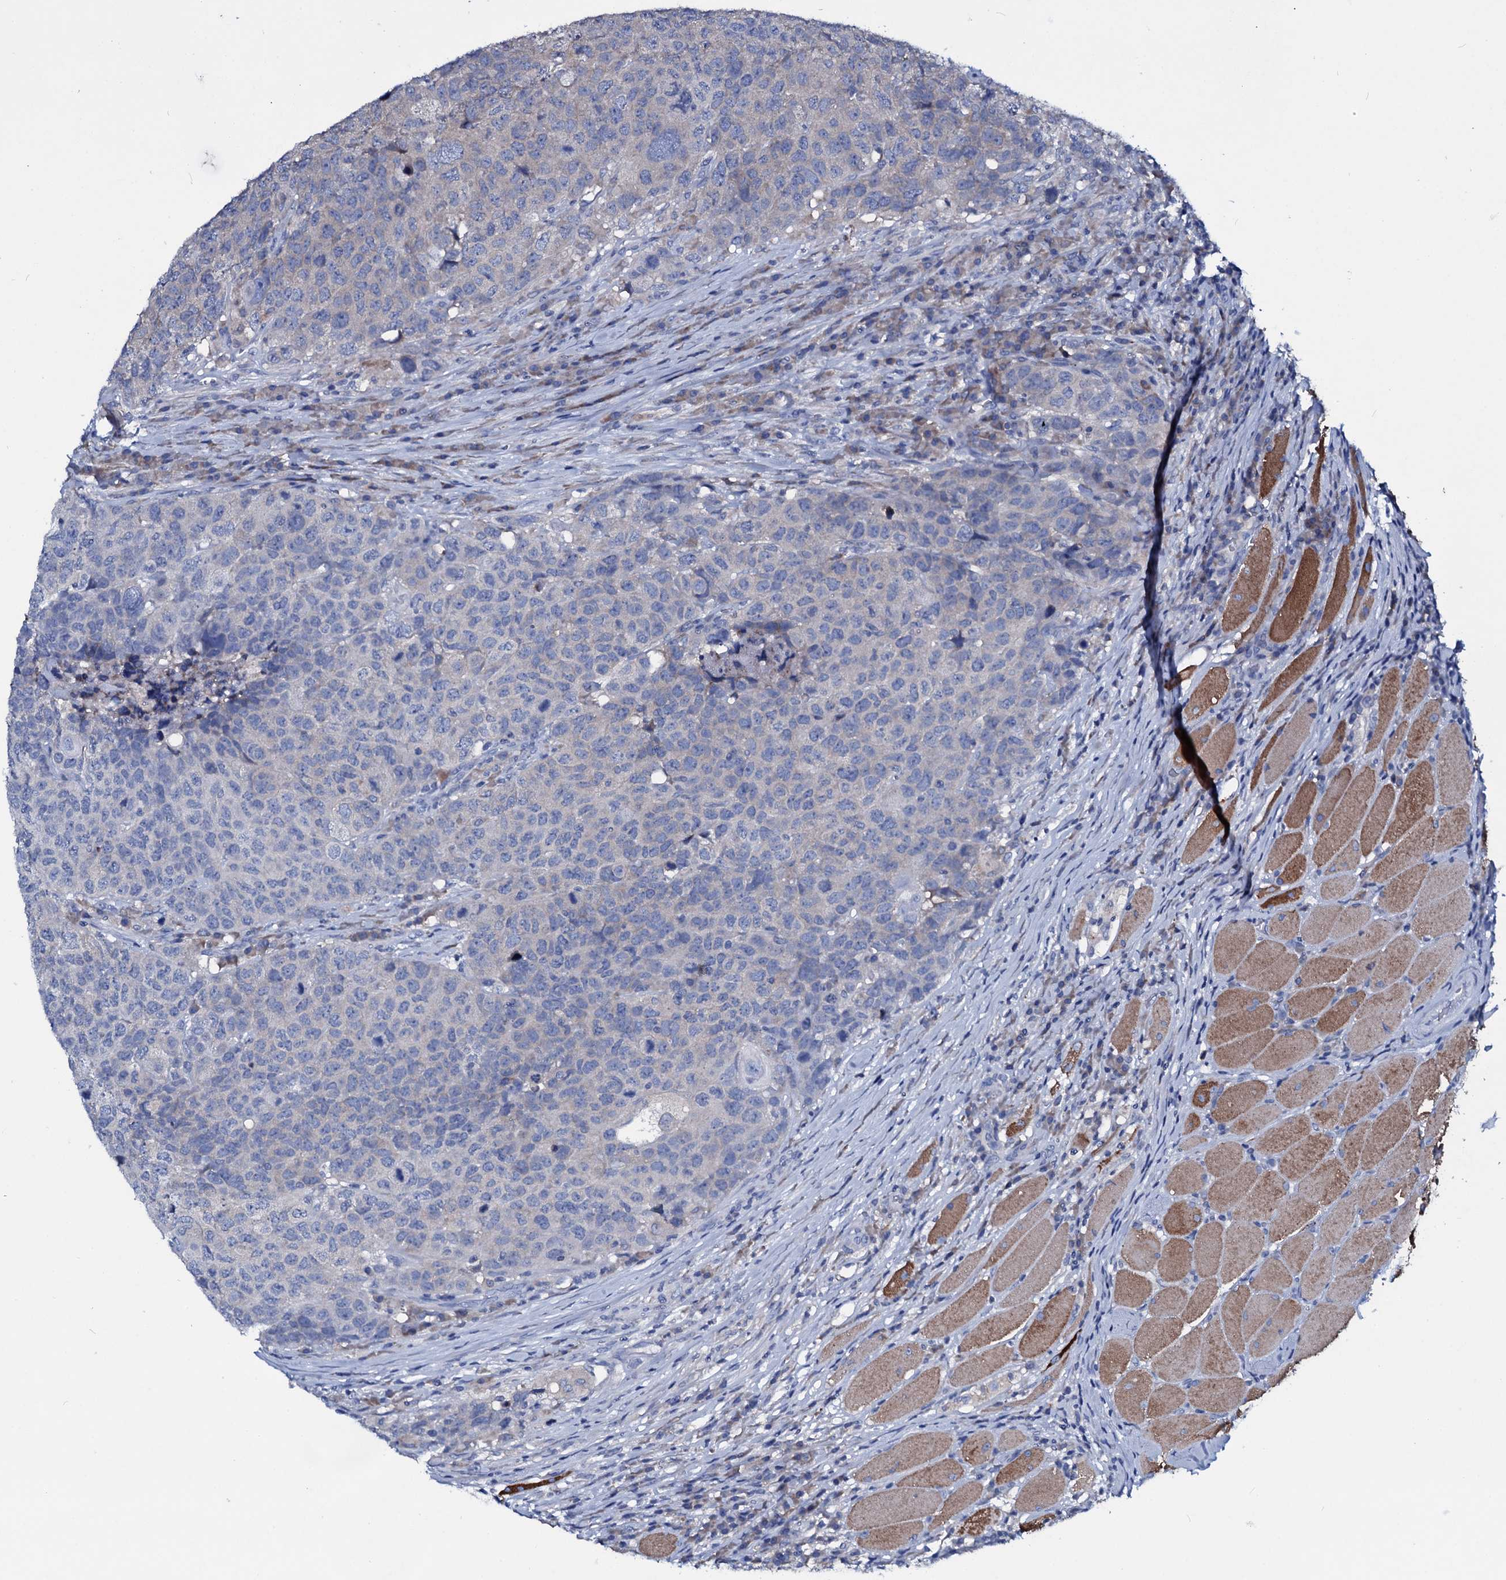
{"staining": {"intensity": "negative", "quantity": "none", "location": "none"}, "tissue": "head and neck cancer", "cell_type": "Tumor cells", "image_type": "cancer", "snomed": [{"axis": "morphology", "description": "Squamous cell carcinoma, NOS"}, {"axis": "topography", "description": "Head-Neck"}], "caption": "Tumor cells show no significant protein positivity in head and neck squamous cell carcinoma. The staining was performed using DAB to visualize the protein expression in brown, while the nuclei were stained in blue with hematoxylin (Magnification: 20x).", "gene": "TPGS2", "patient": {"sex": "male", "age": 66}}